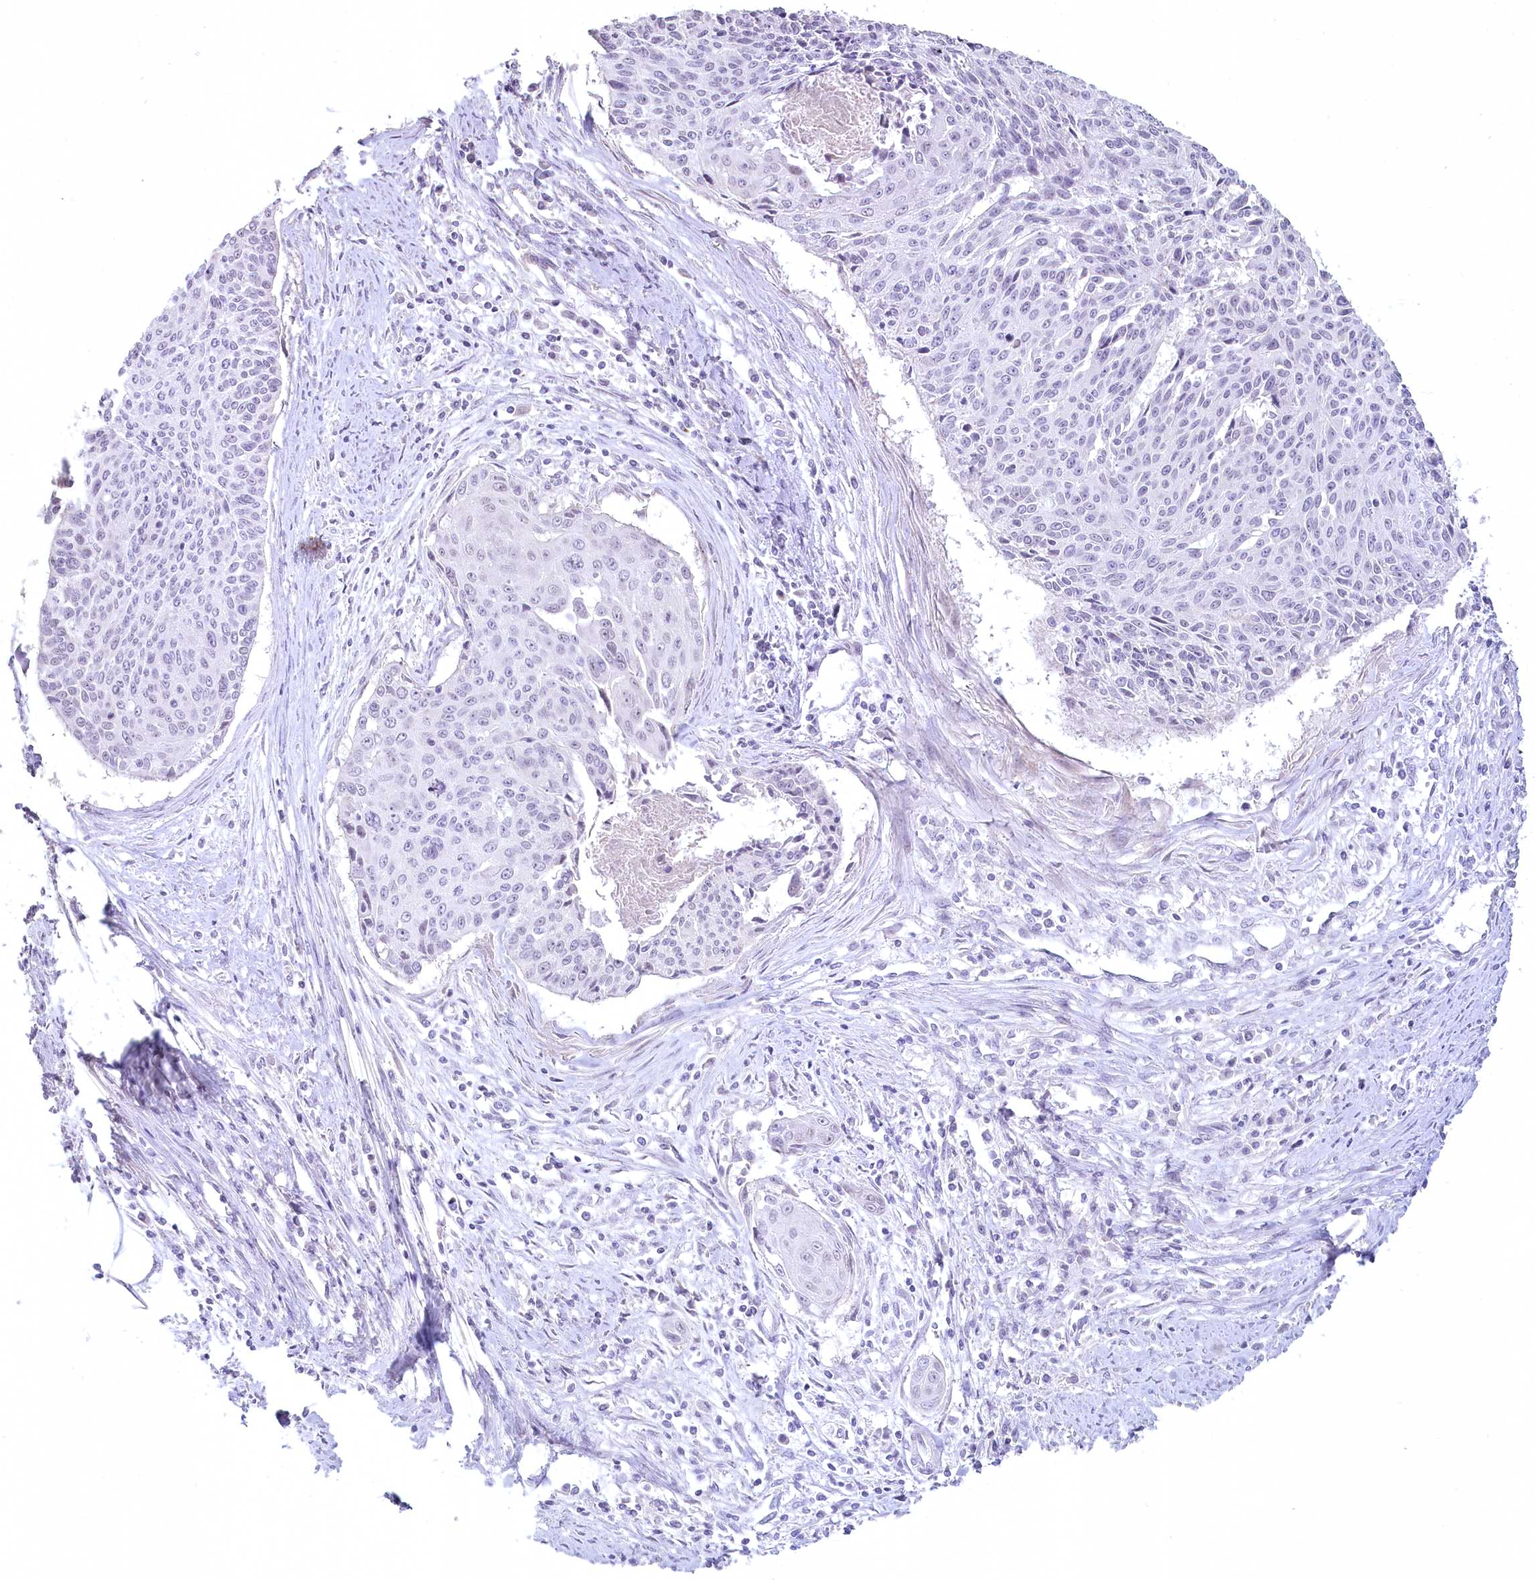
{"staining": {"intensity": "negative", "quantity": "none", "location": "none"}, "tissue": "cervical cancer", "cell_type": "Tumor cells", "image_type": "cancer", "snomed": [{"axis": "morphology", "description": "Squamous cell carcinoma, NOS"}, {"axis": "topography", "description": "Cervix"}], "caption": "Immunohistochemistry (IHC) micrograph of neoplastic tissue: human cervical cancer (squamous cell carcinoma) stained with DAB demonstrates no significant protein staining in tumor cells.", "gene": "USP11", "patient": {"sex": "female", "age": 55}}